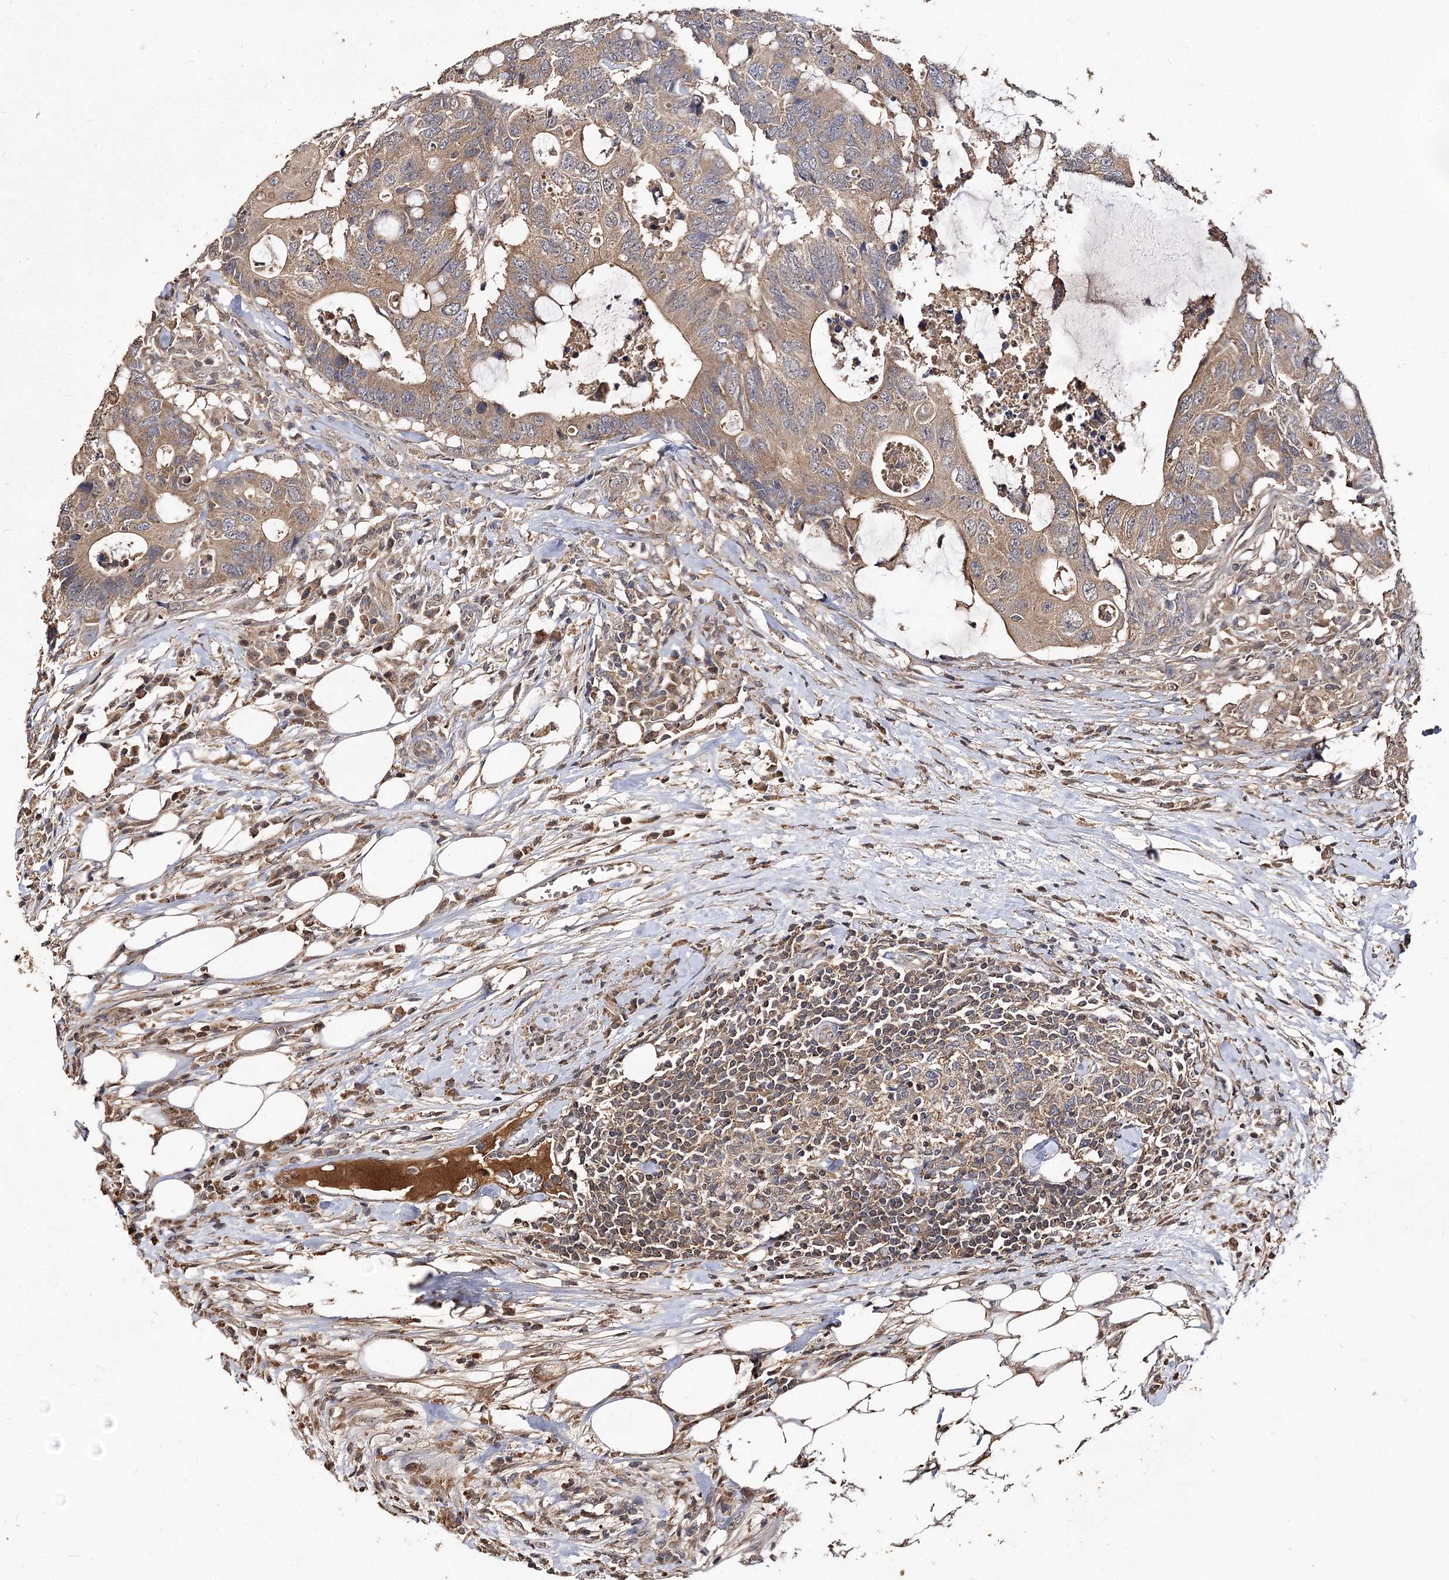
{"staining": {"intensity": "moderate", "quantity": ">75%", "location": "cytoplasmic/membranous"}, "tissue": "colorectal cancer", "cell_type": "Tumor cells", "image_type": "cancer", "snomed": [{"axis": "morphology", "description": "Adenocarcinoma, NOS"}, {"axis": "topography", "description": "Colon"}], "caption": "Protein expression analysis of colorectal cancer exhibits moderate cytoplasmic/membranous staining in approximately >75% of tumor cells.", "gene": "ARL13A", "patient": {"sex": "male", "age": 71}}